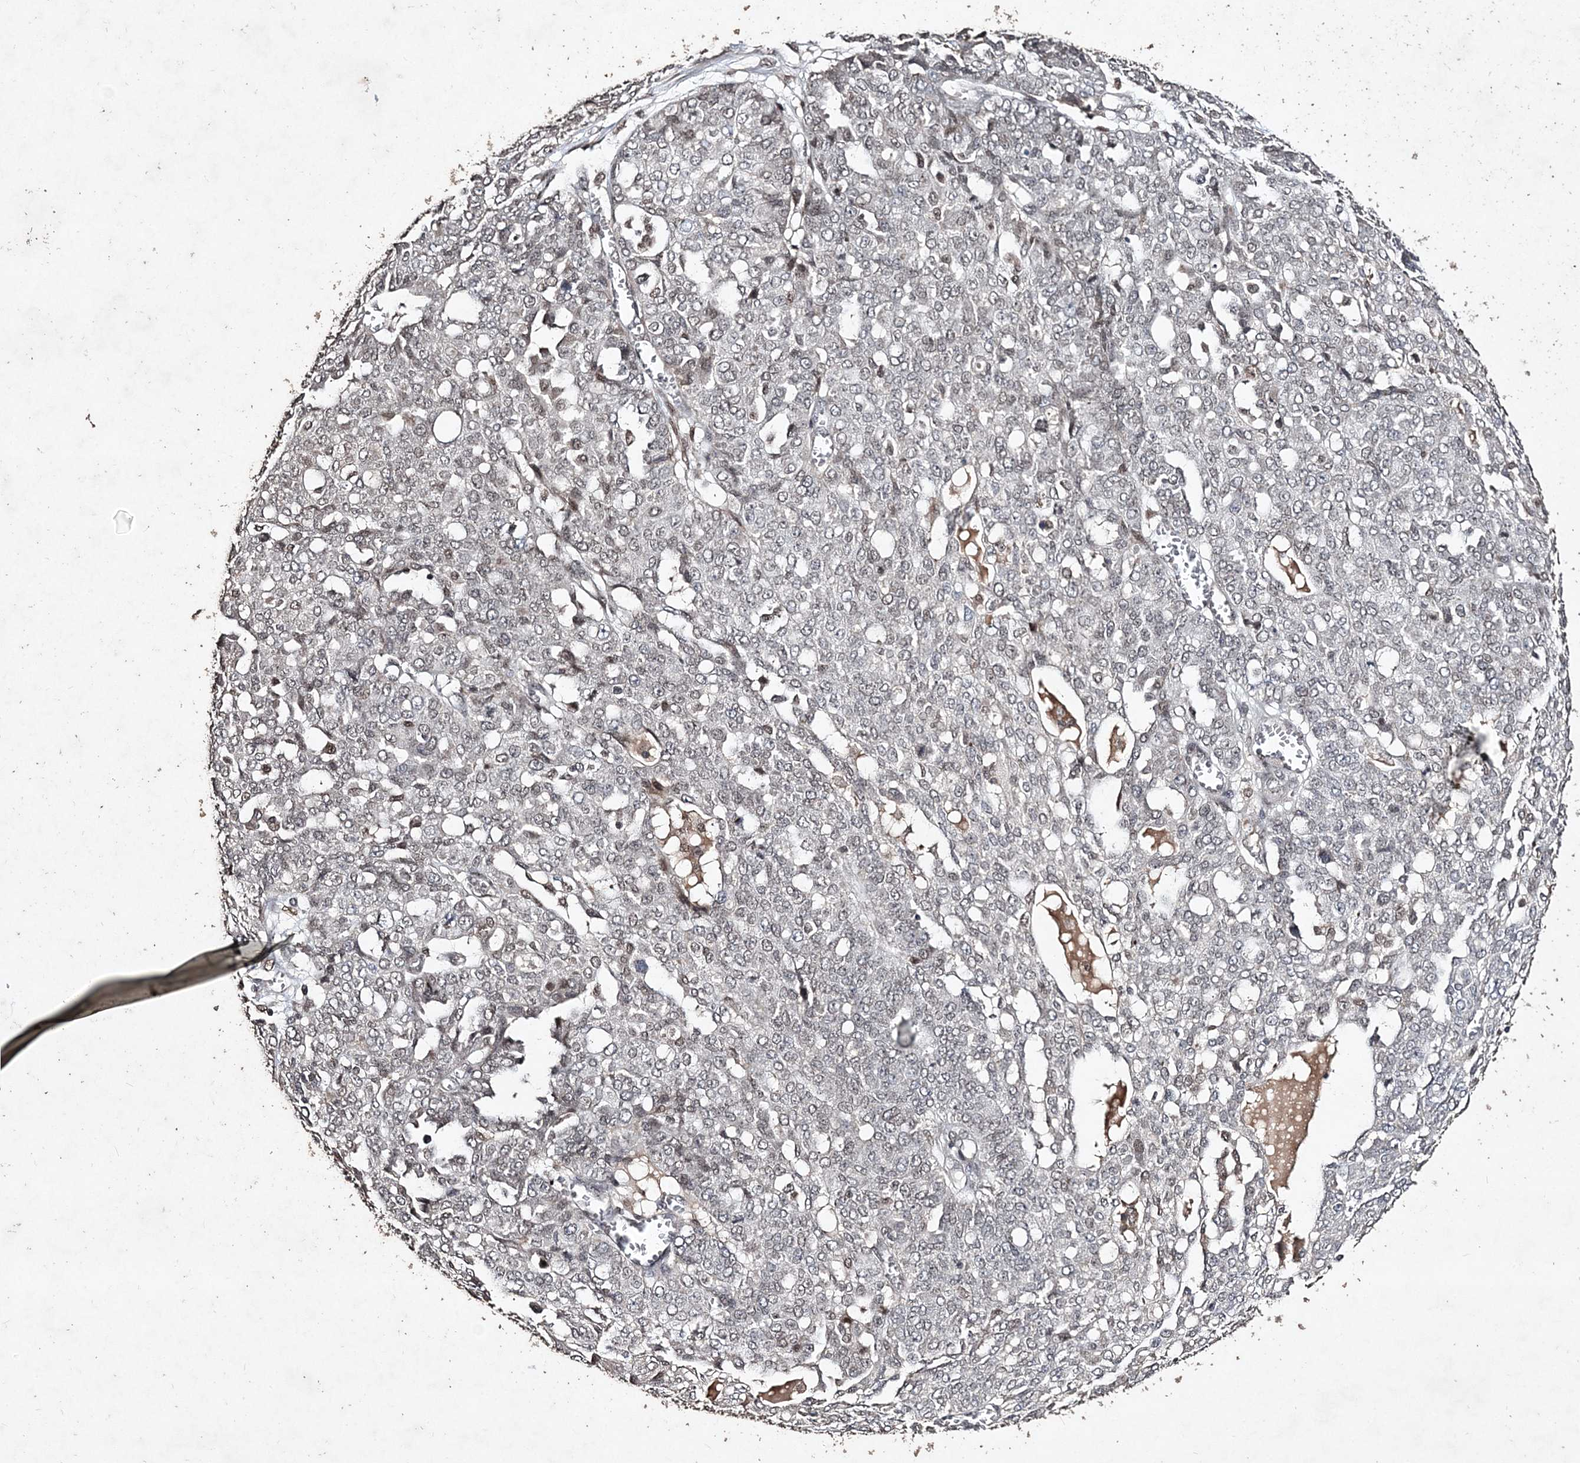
{"staining": {"intensity": "weak", "quantity": "25%-75%", "location": "nuclear"}, "tissue": "ovarian cancer", "cell_type": "Tumor cells", "image_type": "cancer", "snomed": [{"axis": "morphology", "description": "Cystadenocarcinoma, serous, NOS"}, {"axis": "topography", "description": "Soft tissue"}, {"axis": "topography", "description": "Ovary"}], "caption": "Protein staining shows weak nuclear expression in approximately 25%-75% of tumor cells in ovarian serous cystadenocarcinoma.", "gene": "C3orf38", "patient": {"sex": "female", "age": 57}}